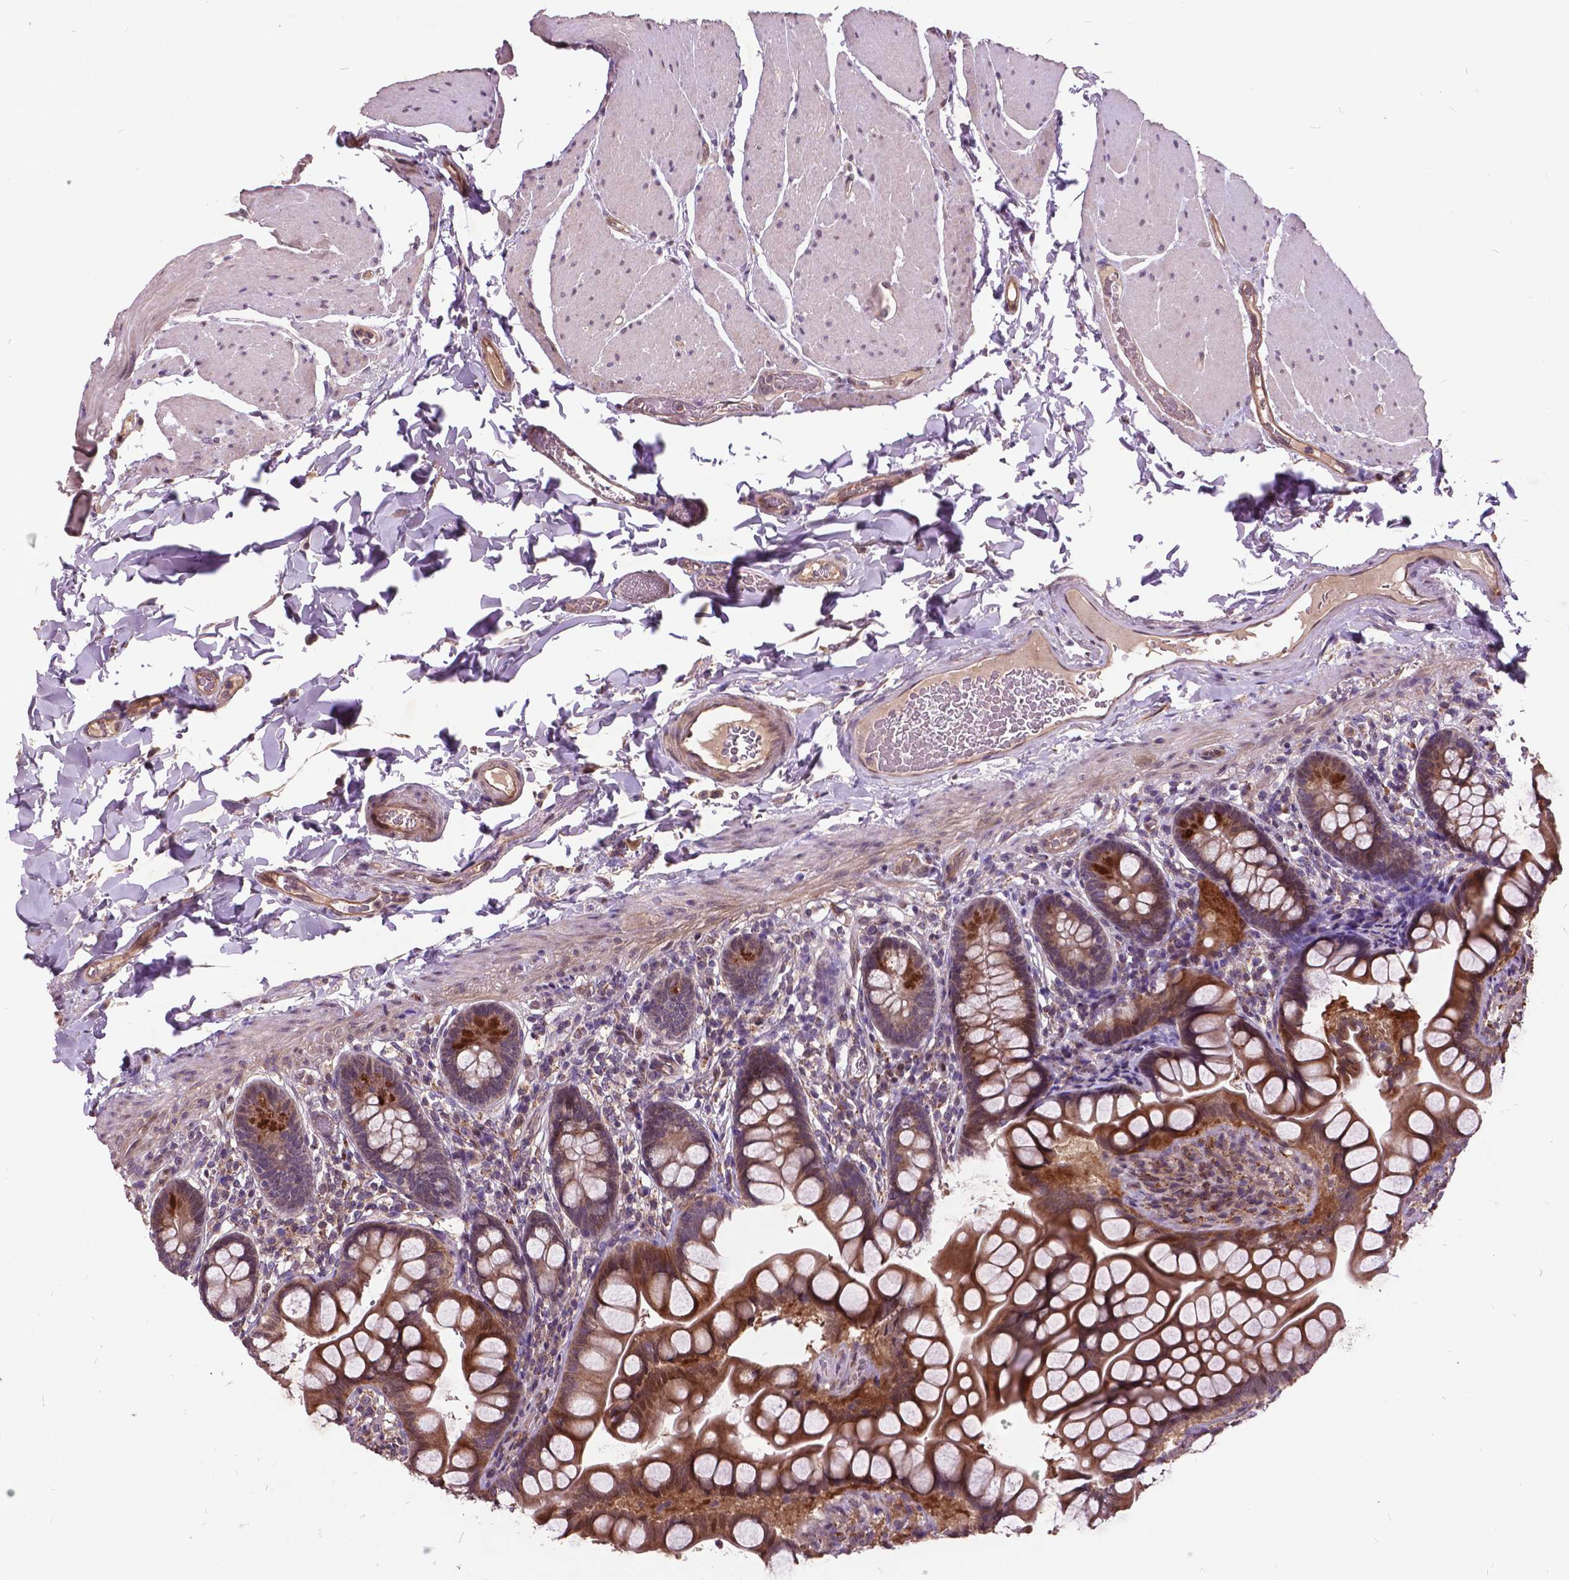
{"staining": {"intensity": "moderate", "quantity": ">75%", "location": "cytoplasmic/membranous"}, "tissue": "small intestine", "cell_type": "Glandular cells", "image_type": "normal", "snomed": [{"axis": "morphology", "description": "Normal tissue, NOS"}, {"axis": "topography", "description": "Small intestine"}], "caption": "IHC micrograph of normal small intestine: small intestine stained using immunohistochemistry (IHC) reveals medium levels of moderate protein expression localized specifically in the cytoplasmic/membranous of glandular cells, appearing as a cytoplasmic/membranous brown color.", "gene": "AP1S3", "patient": {"sex": "male", "age": 70}}